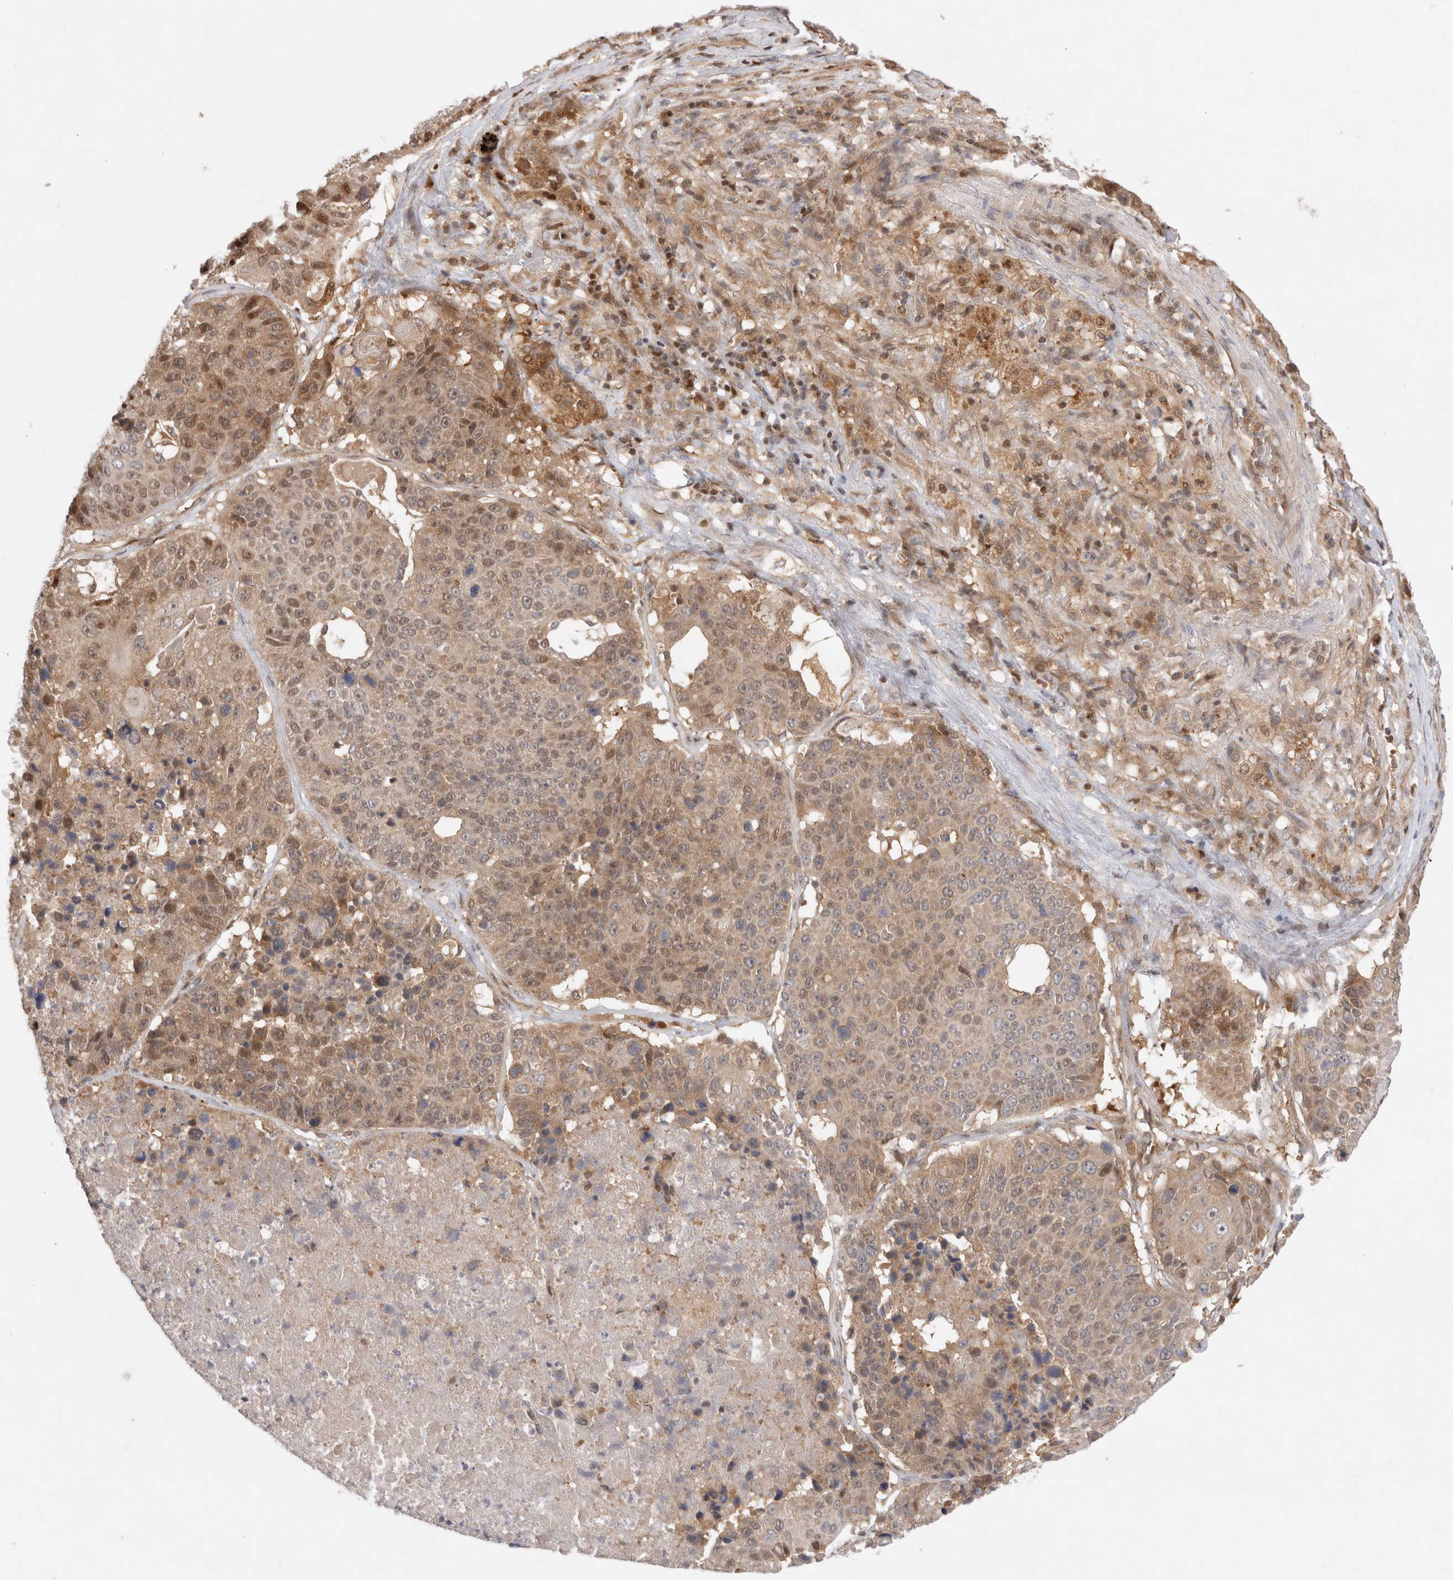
{"staining": {"intensity": "weak", "quantity": ">75%", "location": "cytoplasmic/membranous,nuclear"}, "tissue": "lung cancer", "cell_type": "Tumor cells", "image_type": "cancer", "snomed": [{"axis": "morphology", "description": "Squamous cell carcinoma, NOS"}, {"axis": "topography", "description": "Lung"}], "caption": "Protein expression analysis of human squamous cell carcinoma (lung) reveals weak cytoplasmic/membranous and nuclear positivity in approximately >75% of tumor cells. (IHC, brightfield microscopy, high magnification).", "gene": "HTT", "patient": {"sex": "male", "age": 61}}